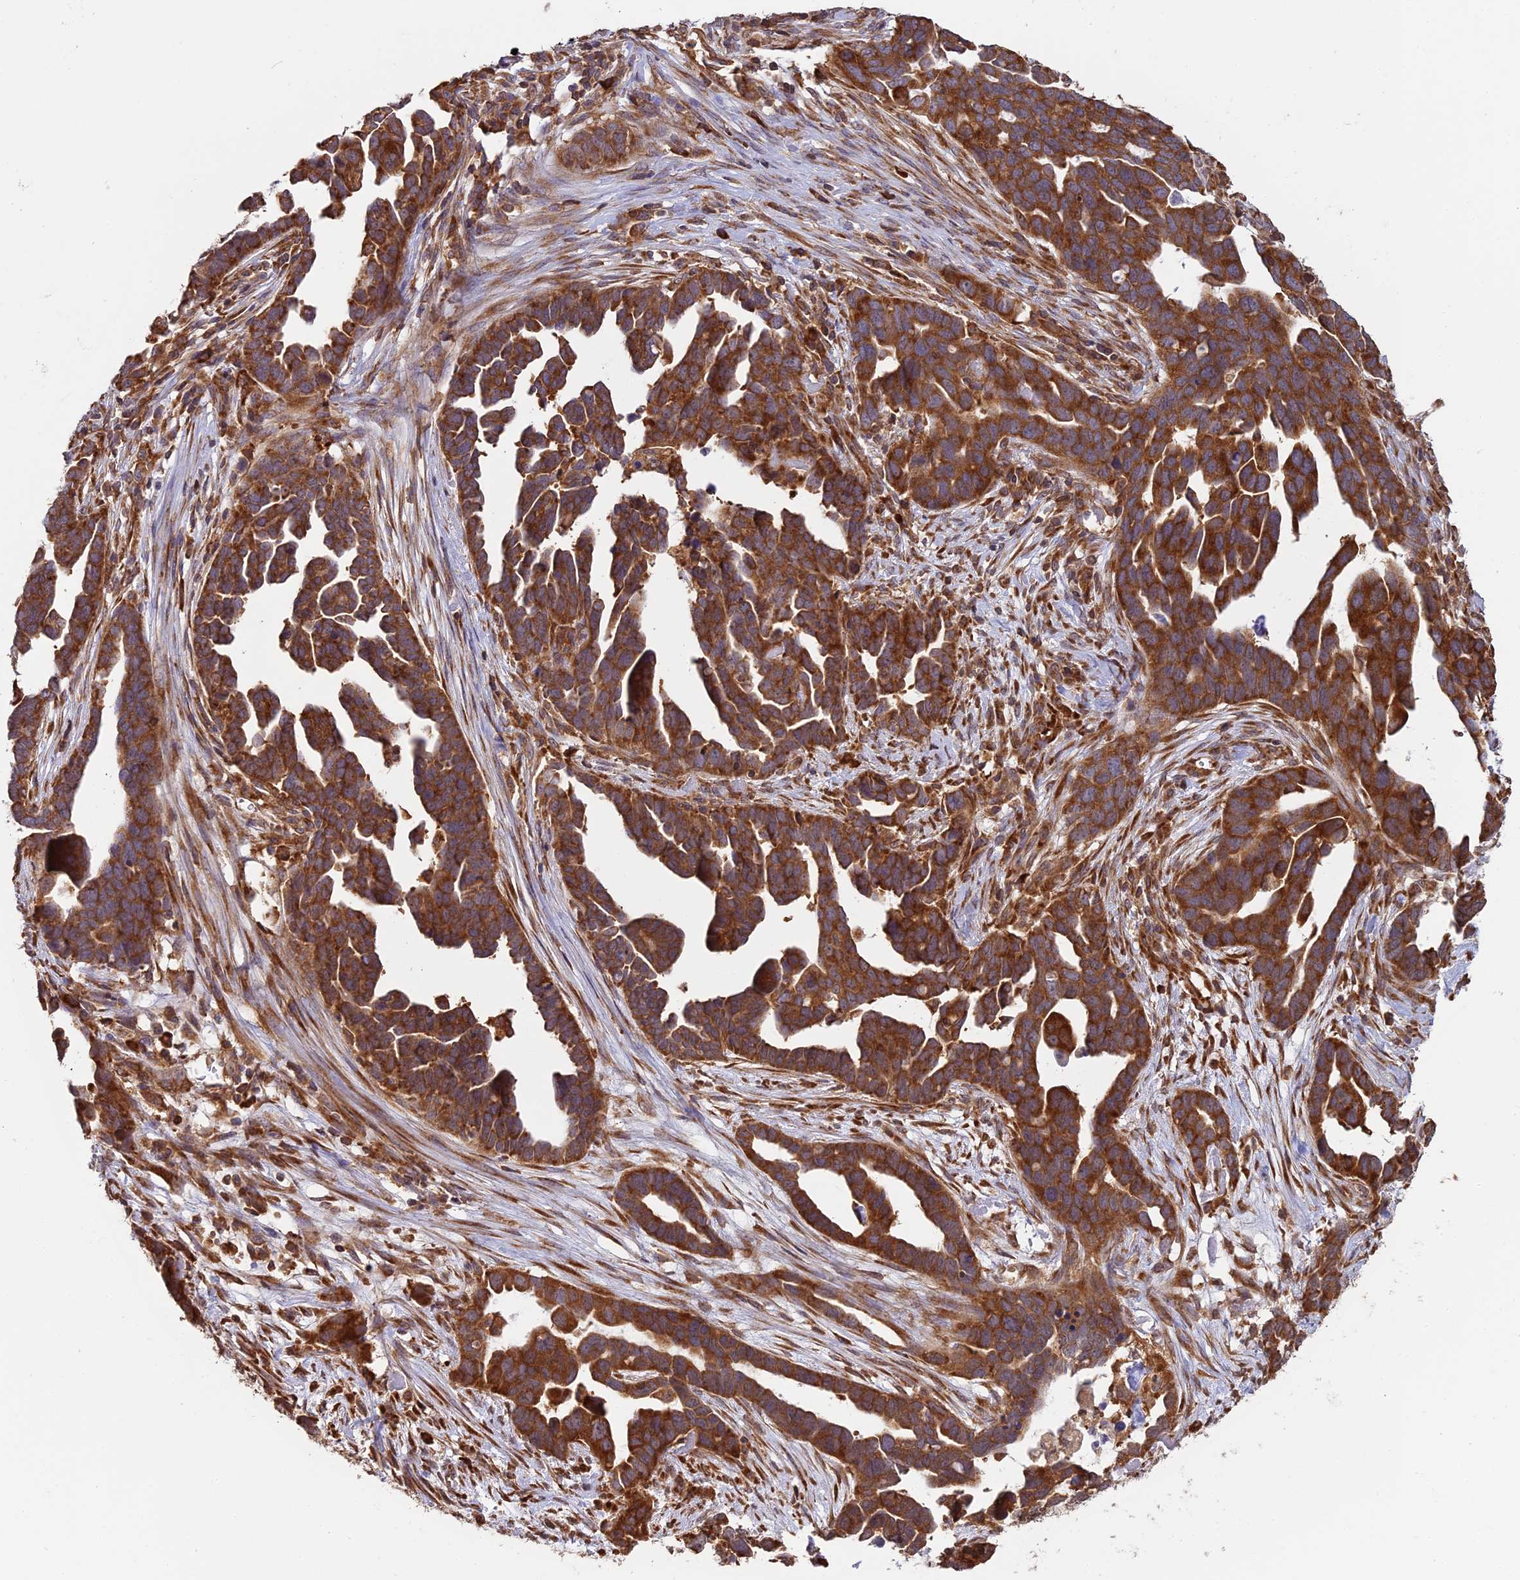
{"staining": {"intensity": "strong", "quantity": ">75%", "location": "cytoplasmic/membranous"}, "tissue": "ovarian cancer", "cell_type": "Tumor cells", "image_type": "cancer", "snomed": [{"axis": "morphology", "description": "Cystadenocarcinoma, serous, NOS"}, {"axis": "topography", "description": "Ovary"}], "caption": "The micrograph exhibits staining of ovarian cancer (serous cystadenocarcinoma), revealing strong cytoplasmic/membranous protein positivity (brown color) within tumor cells.", "gene": "RPL26", "patient": {"sex": "female", "age": 54}}